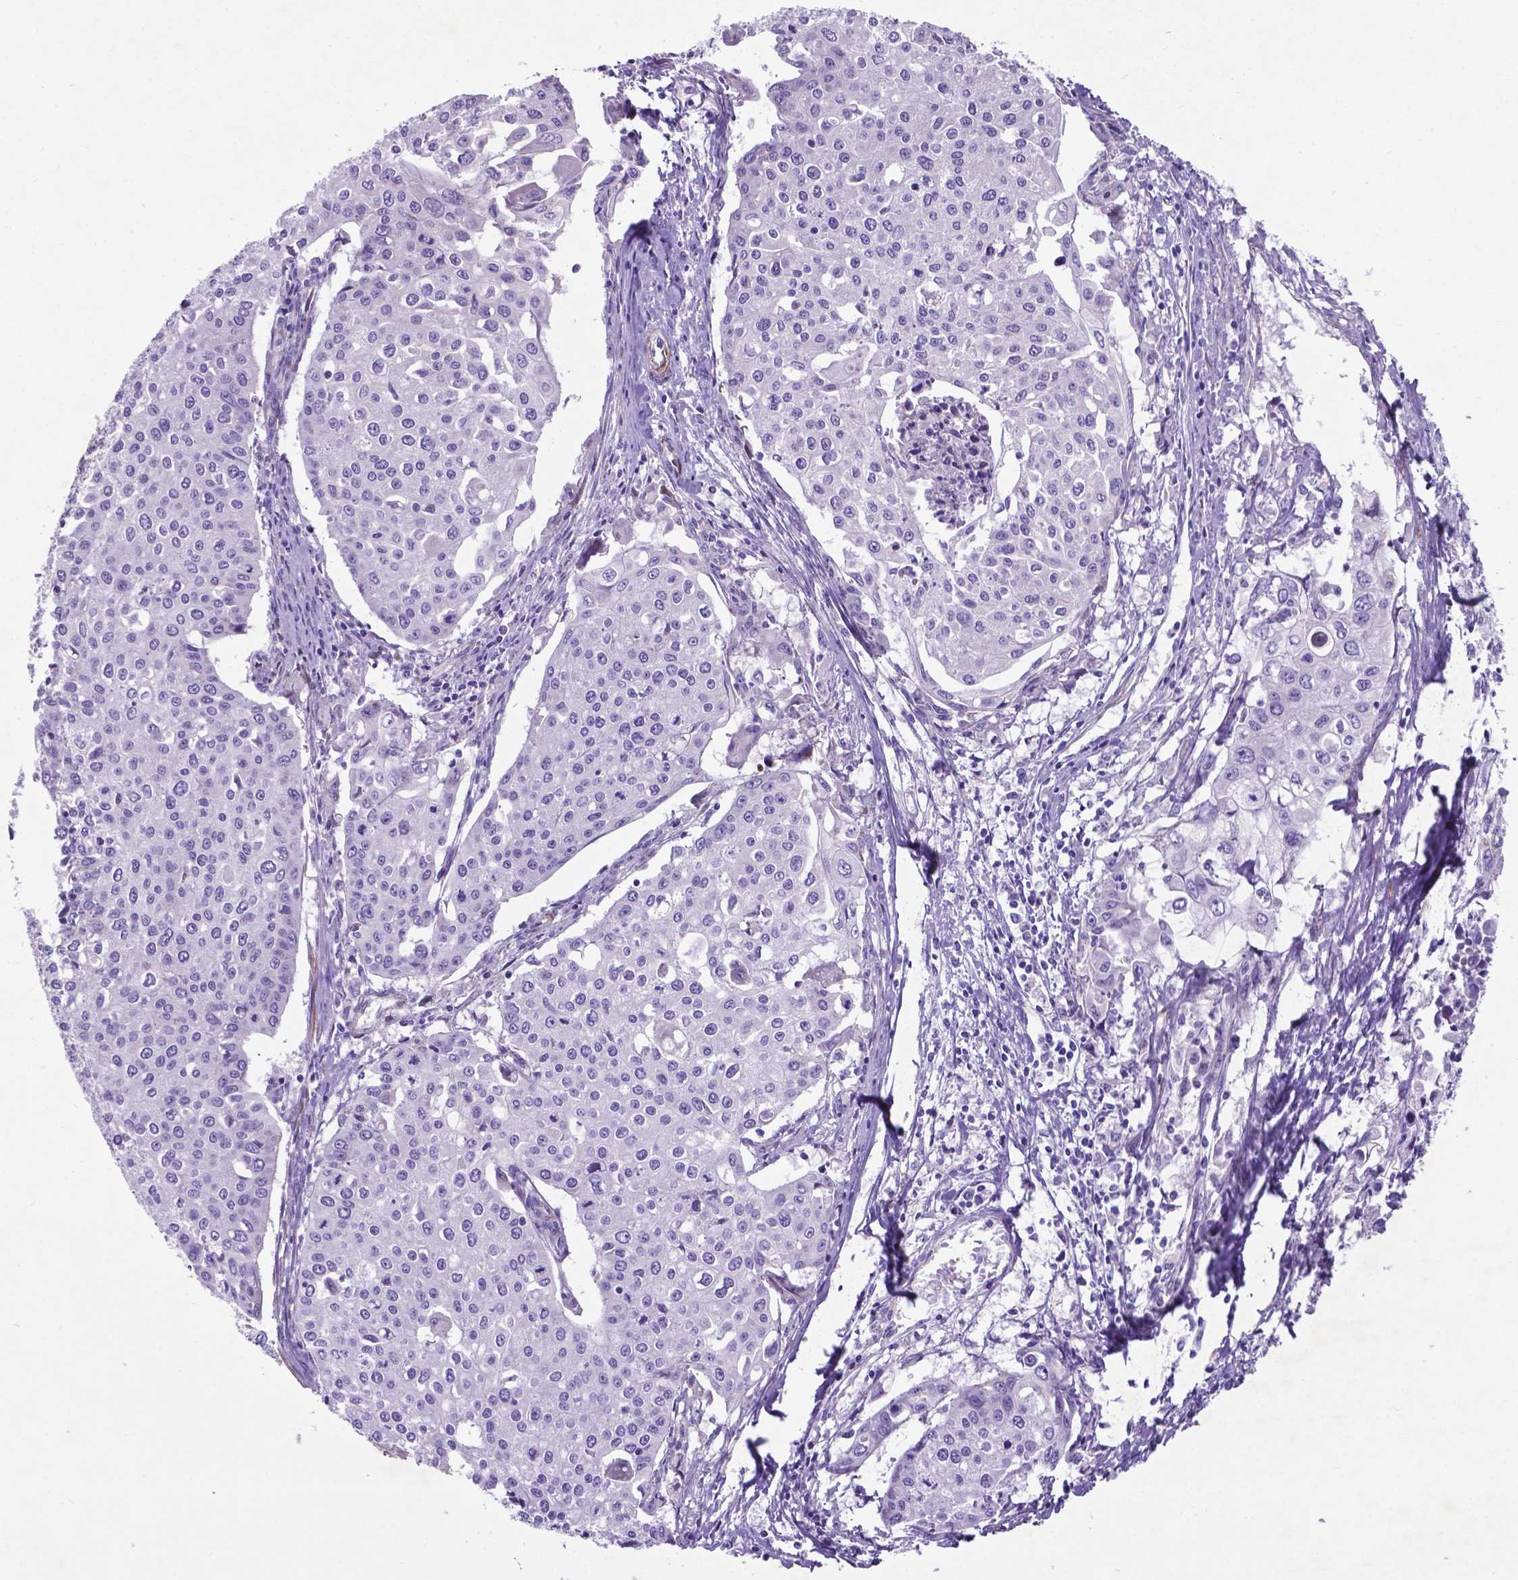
{"staining": {"intensity": "negative", "quantity": "none", "location": "none"}, "tissue": "cervical cancer", "cell_type": "Tumor cells", "image_type": "cancer", "snomed": [{"axis": "morphology", "description": "Squamous cell carcinoma, NOS"}, {"axis": "topography", "description": "Cervix"}], "caption": "Immunohistochemistry (IHC) of human cervical squamous cell carcinoma demonstrates no positivity in tumor cells.", "gene": "PFKFB4", "patient": {"sex": "female", "age": 38}}